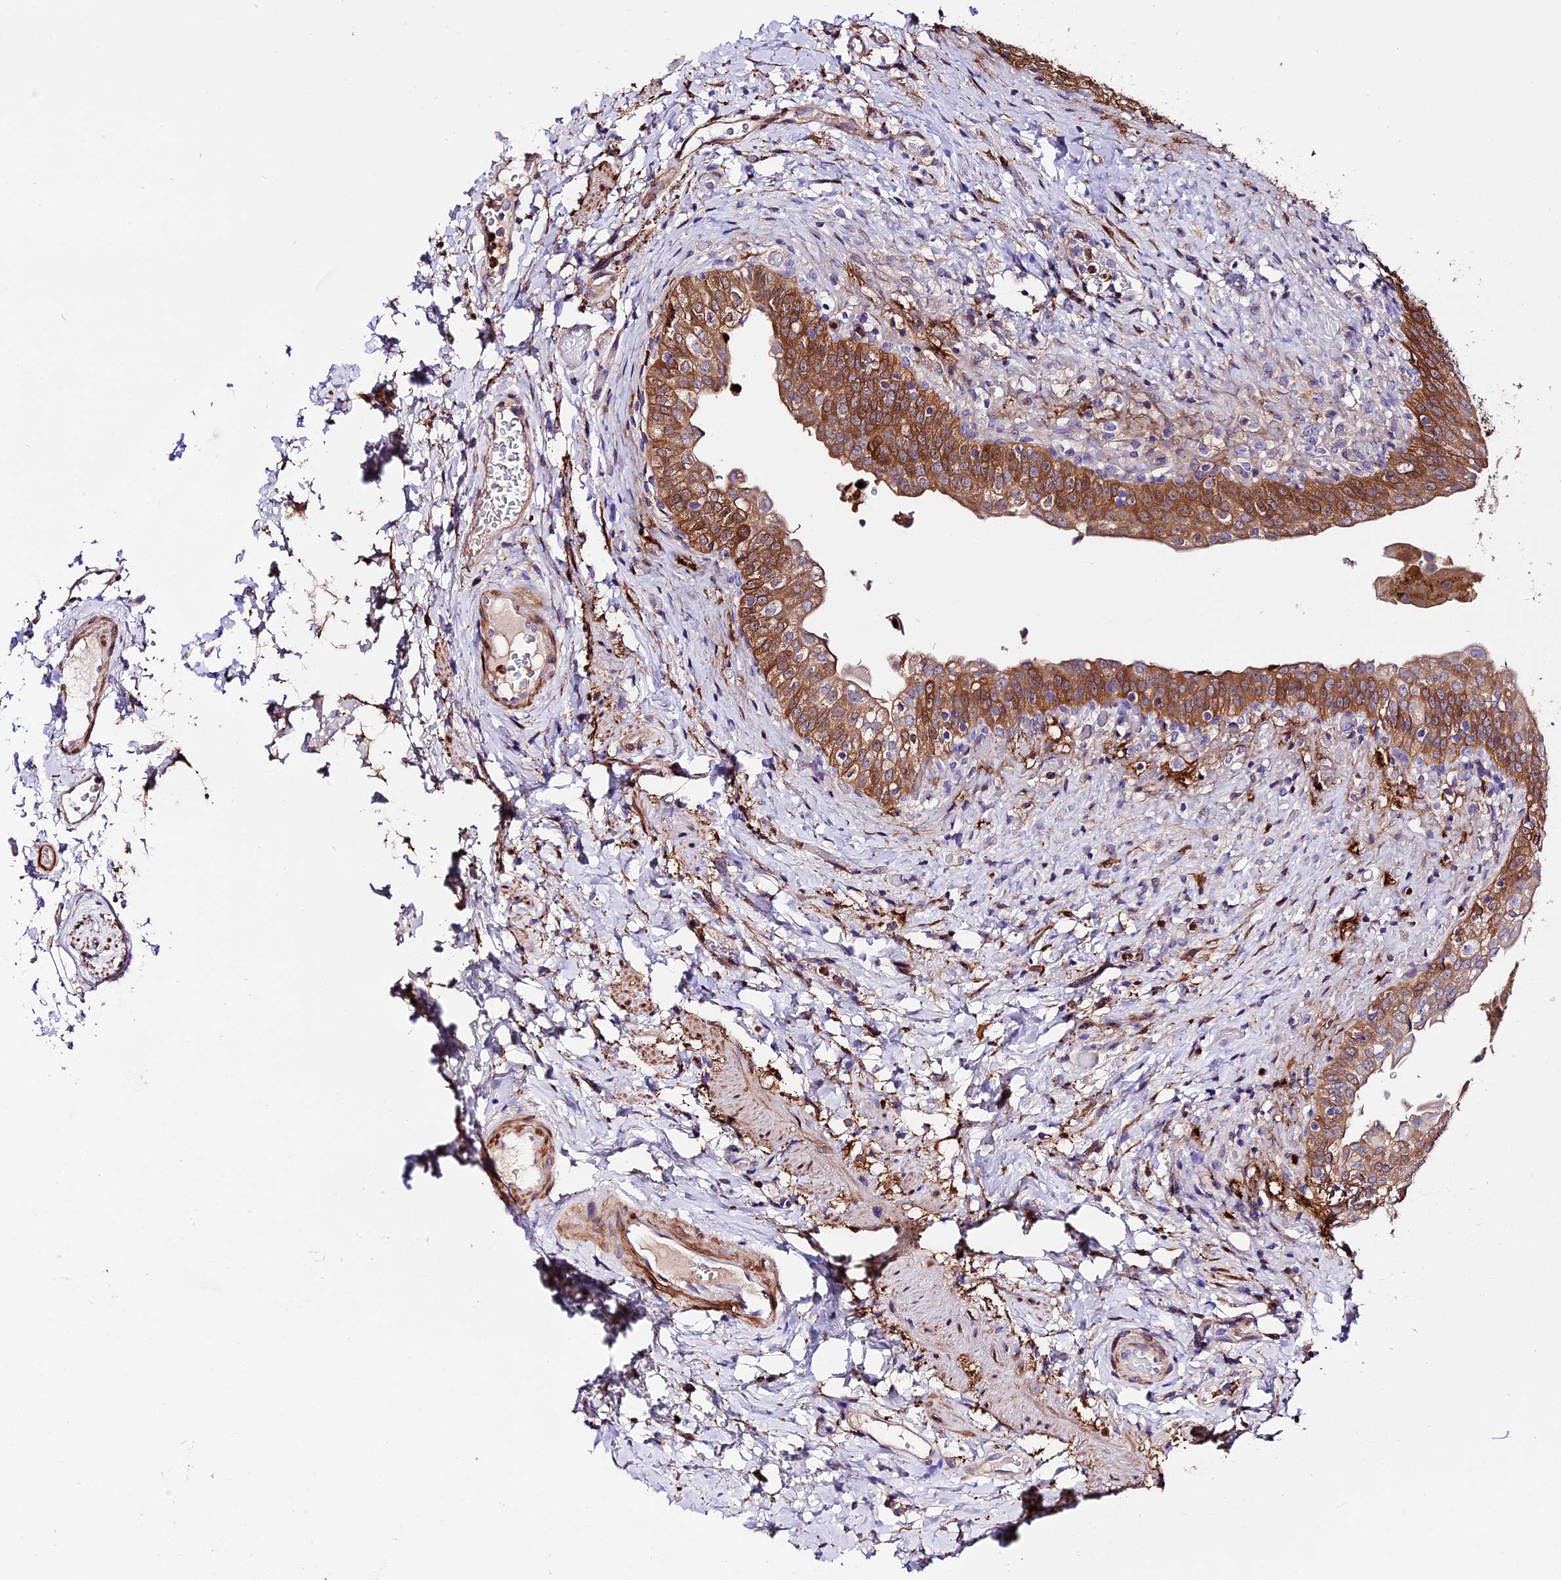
{"staining": {"intensity": "moderate", "quantity": "25%-75%", "location": "cytoplasmic/membranous"}, "tissue": "urinary bladder", "cell_type": "Urothelial cells", "image_type": "normal", "snomed": [{"axis": "morphology", "description": "Normal tissue, NOS"}, {"axis": "topography", "description": "Urinary bladder"}], "caption": "High-magnification brightfield microscopy of benign urinary bladder stained with DAB (brown) and counterstained with hematoxylin (blue). urothelial cells exhibit moderate cytoplasmic/membranous expression is appreciated in about25%-75% of cells. The staining was performed using DAB (3,3'-diaminobenzidine), with brown indicating positive protein expression. Nuclei are stained blue with hematoxylin.", "gene": "MAP3K7CL", "patient": {"sex": "male", "age": 69}}